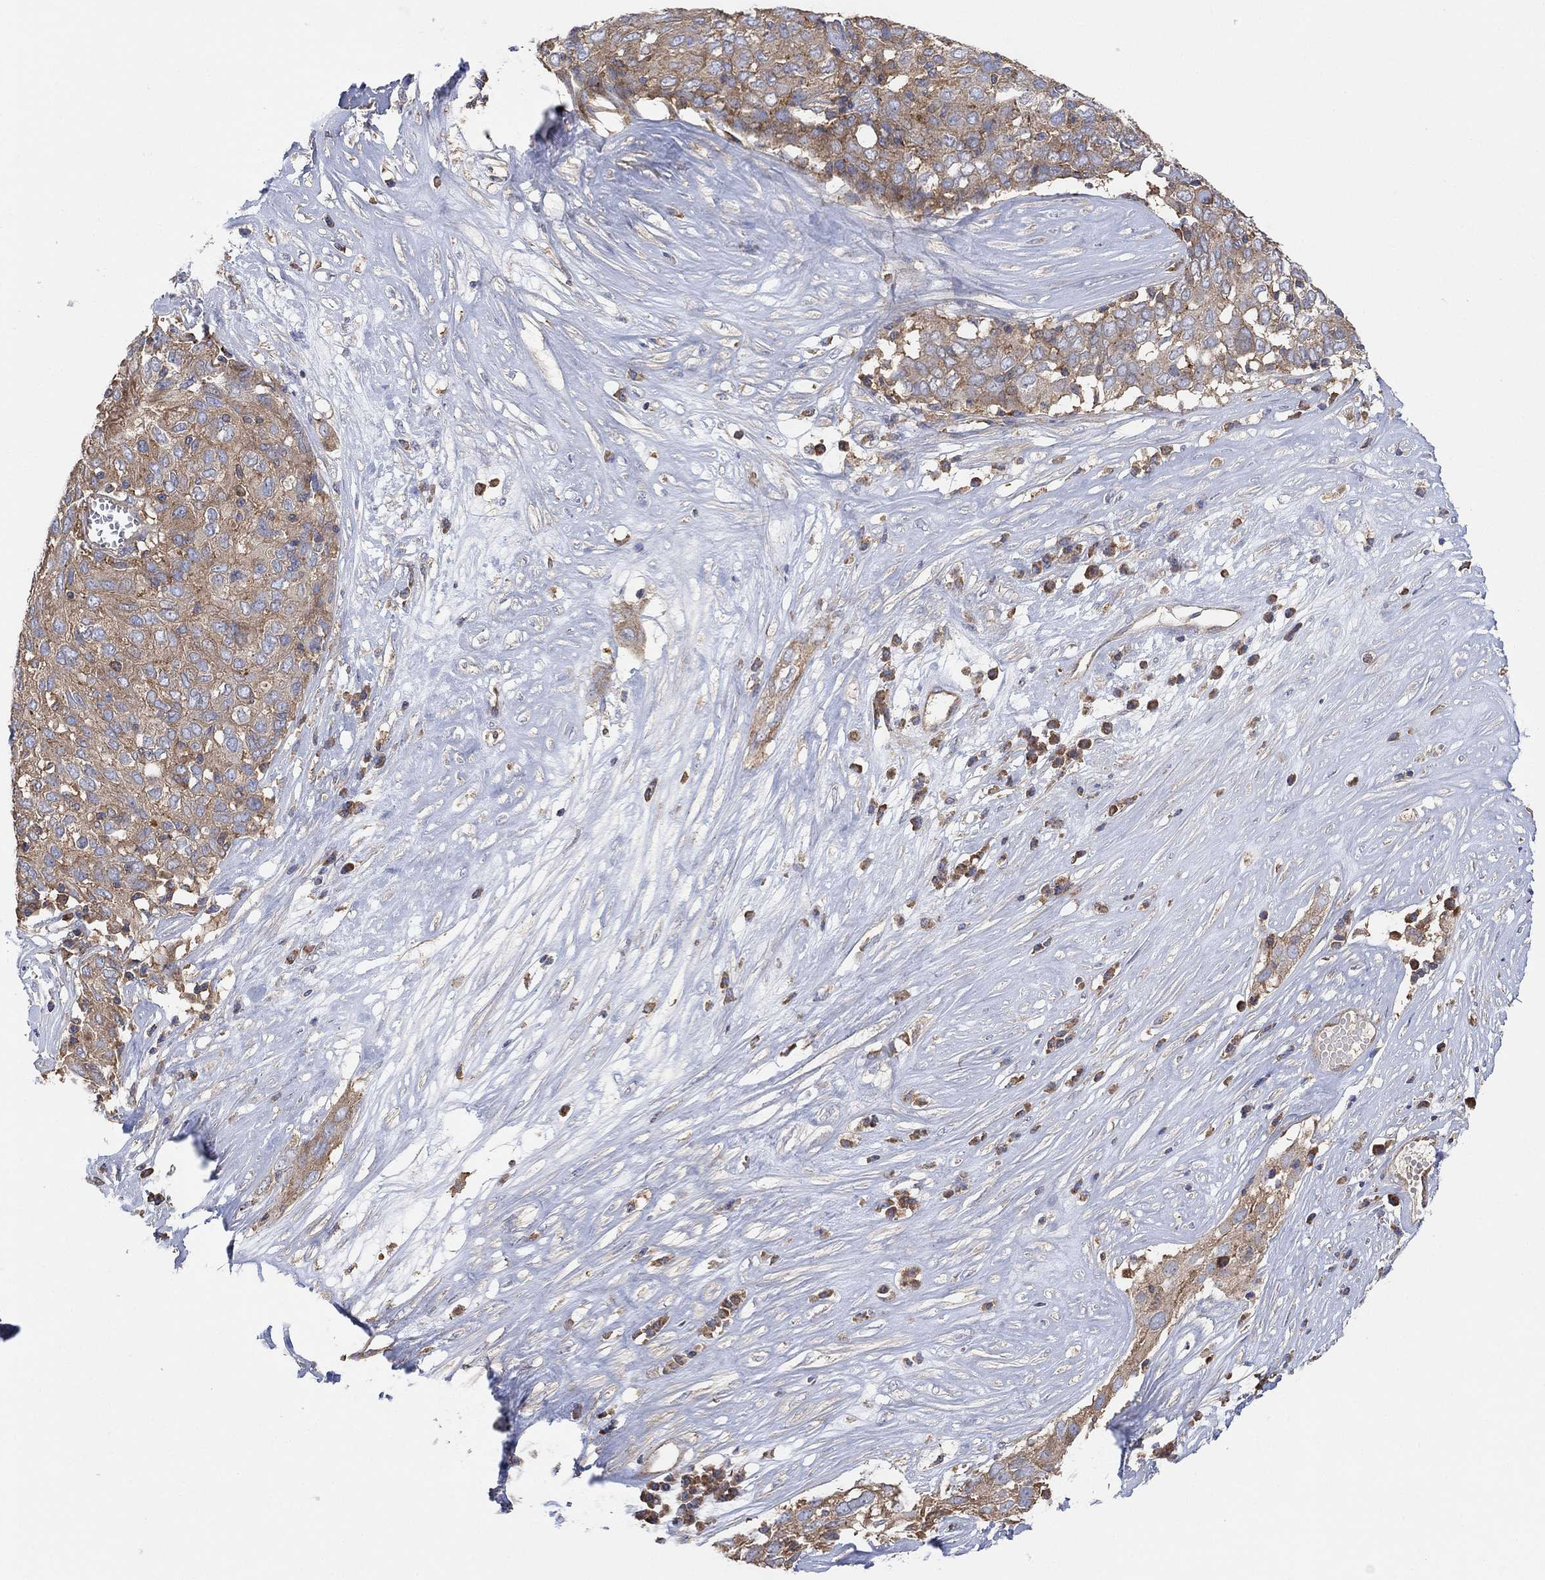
{"staining": {"intensity": "moderate", "quantity": ">75%", "location": "cytoplasmic/membranous"}, "tissue": "ovarian cancer", "cell_type": "Tumor cells", "image_type": "cancer", "snomed": [{"axis": "morphology", "description": "Carcinoma, endometroid"}, {"axis": "topography", "description": "Ovary"}], "caption": "IHC image of human endometroid carcinoma (ovarian) stained for a protein (brown), which demonstrates medium levels of moderate cytoplasmic/membranous expression in about >75% of tumor cells.", "gene": "BLOC1S3", "patient": {"sex": "female", "age": 50}}